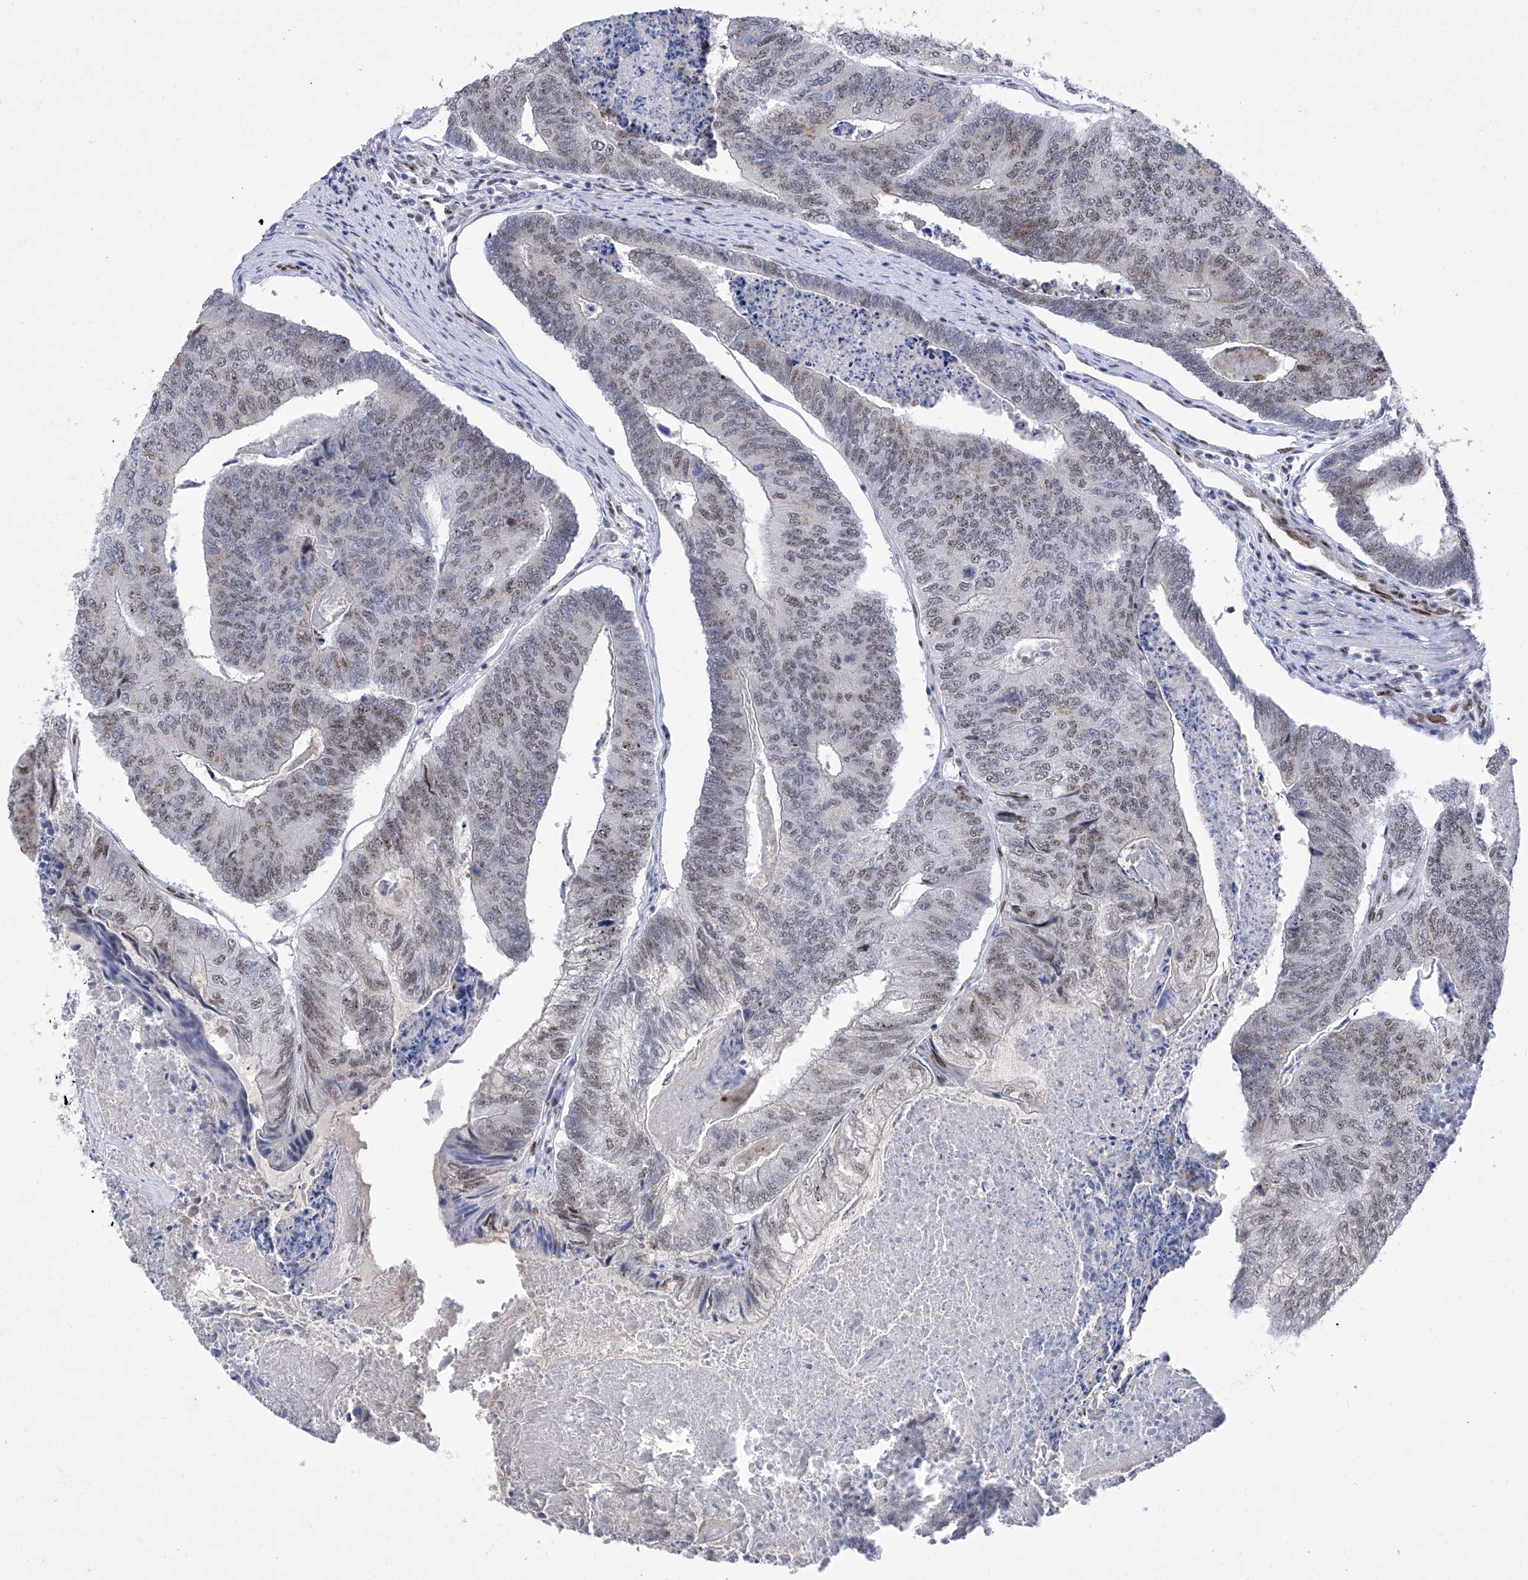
{"staining": {"intensity": "weak", "quantity": ">75%", "location": "nuclear"}, "tissue": "colorectal cancer", "cell_type": "Tumor cells", "image_type": "cancer", "snomed": [{"axis": "morphology", "description": "Adenocarcinoma, NOS"}, {"axis": "topography", "description": "Colon"}], "caption": "Protein staining exhibits weak nuclear staining in about >75% of tumor cells in colorectal cancer.", "gene": "ATN1", "patient": {"sex": "female", "age": 67}}